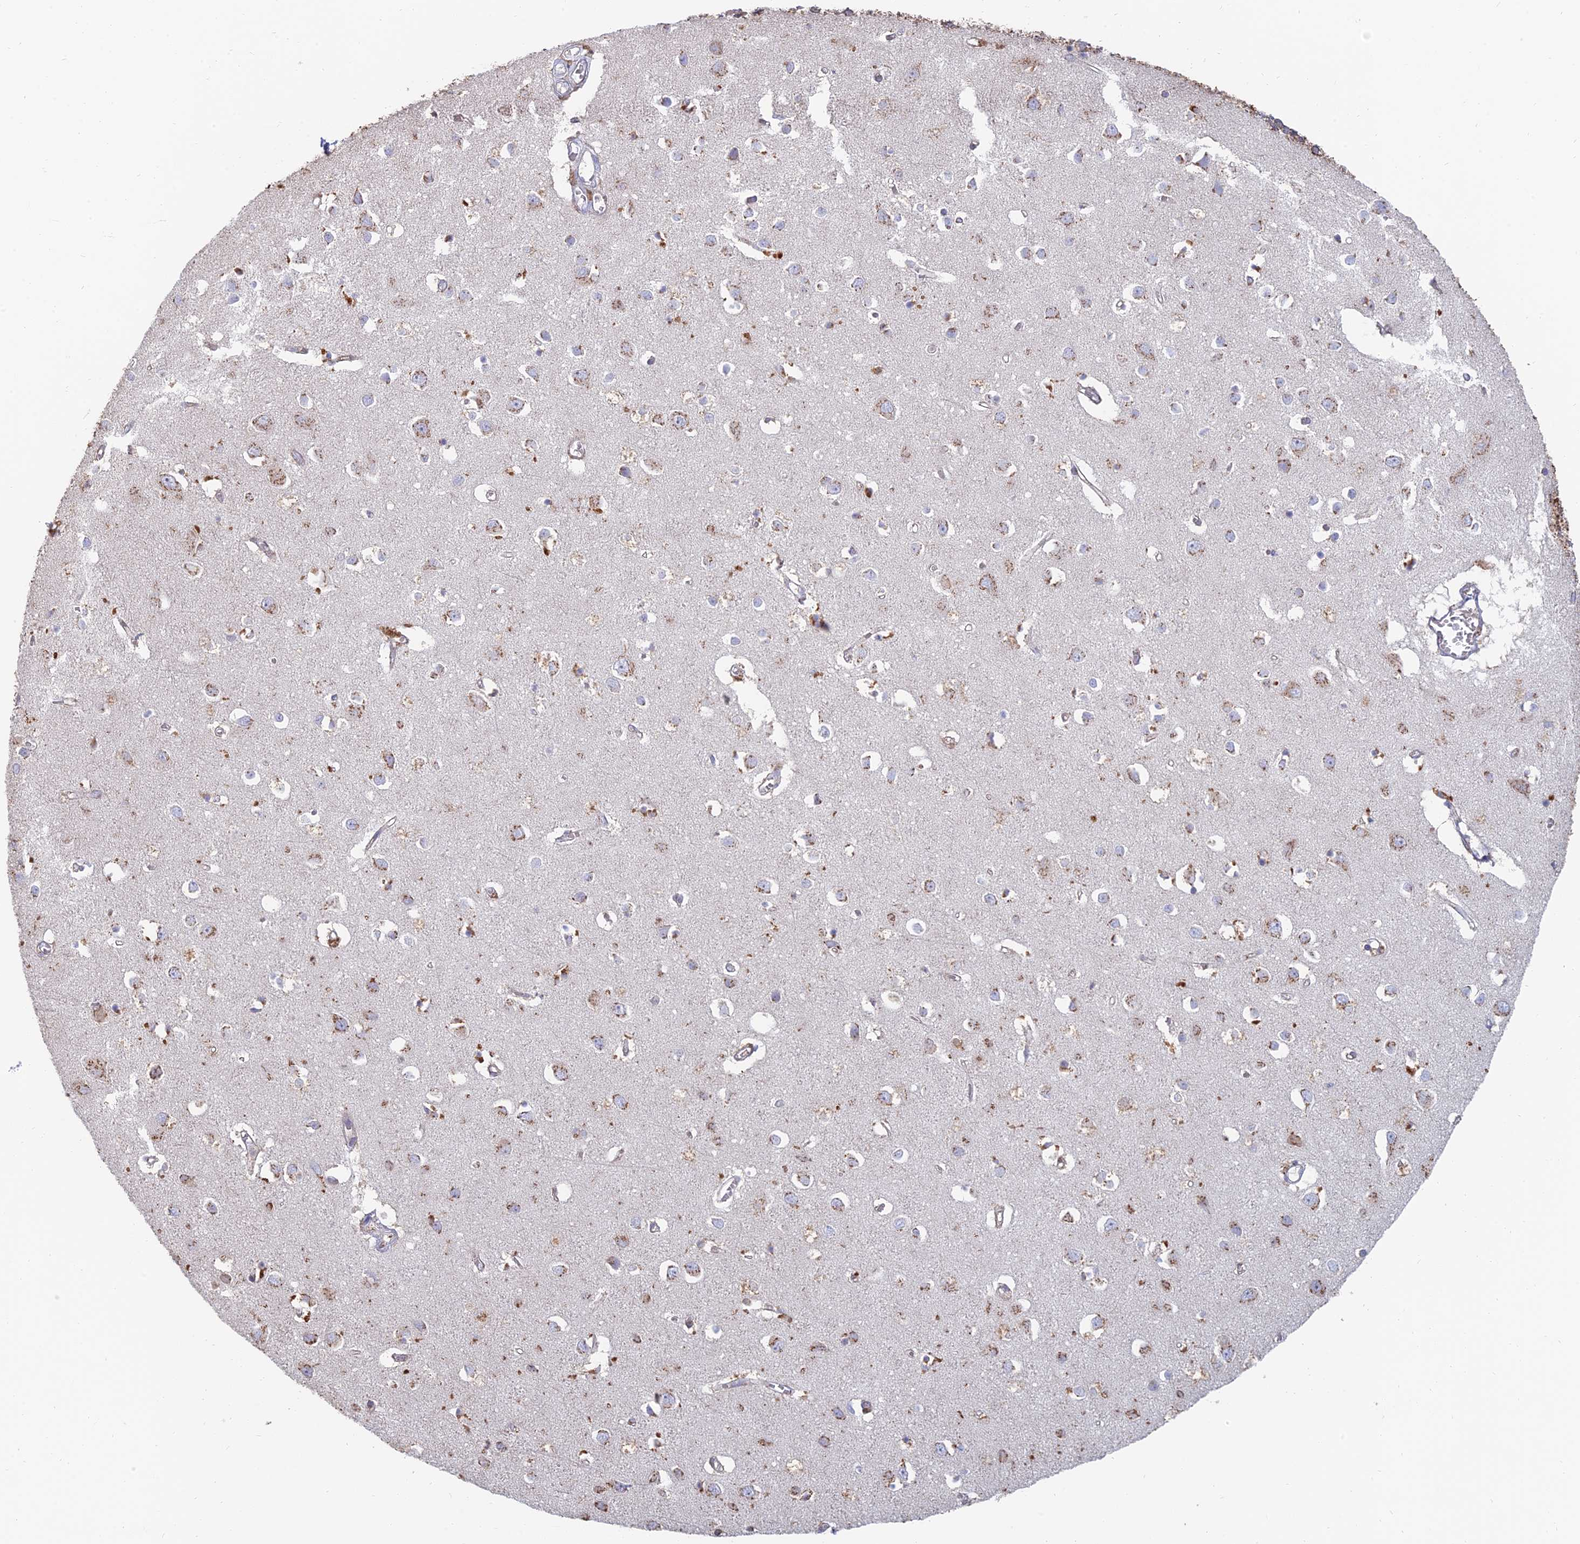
{"staining": {"intensity": "negative", "quantity": "none", "location": "none"}, "tissue": "cerebral cortex", "cell_type": "Endothelial cells", "image_type": "normal", "snomed": [{"axis": "morphology", "description": "Normal tissue, NOS"}, {"axis": "topography", "description": "Cerebral cortex"}], "caption": "The micrograph reveals no staining of endothelial cells in benign cerebral cortex. Brightfield microscopy of immunohistochemistry stained with DAB (3,3'-diaminobenzidine) (brown) and hematoxylin (blue), captured at high magnification.", "gene": "ENSG00000267561", "patient": {"sex": "female", "age": 64}}